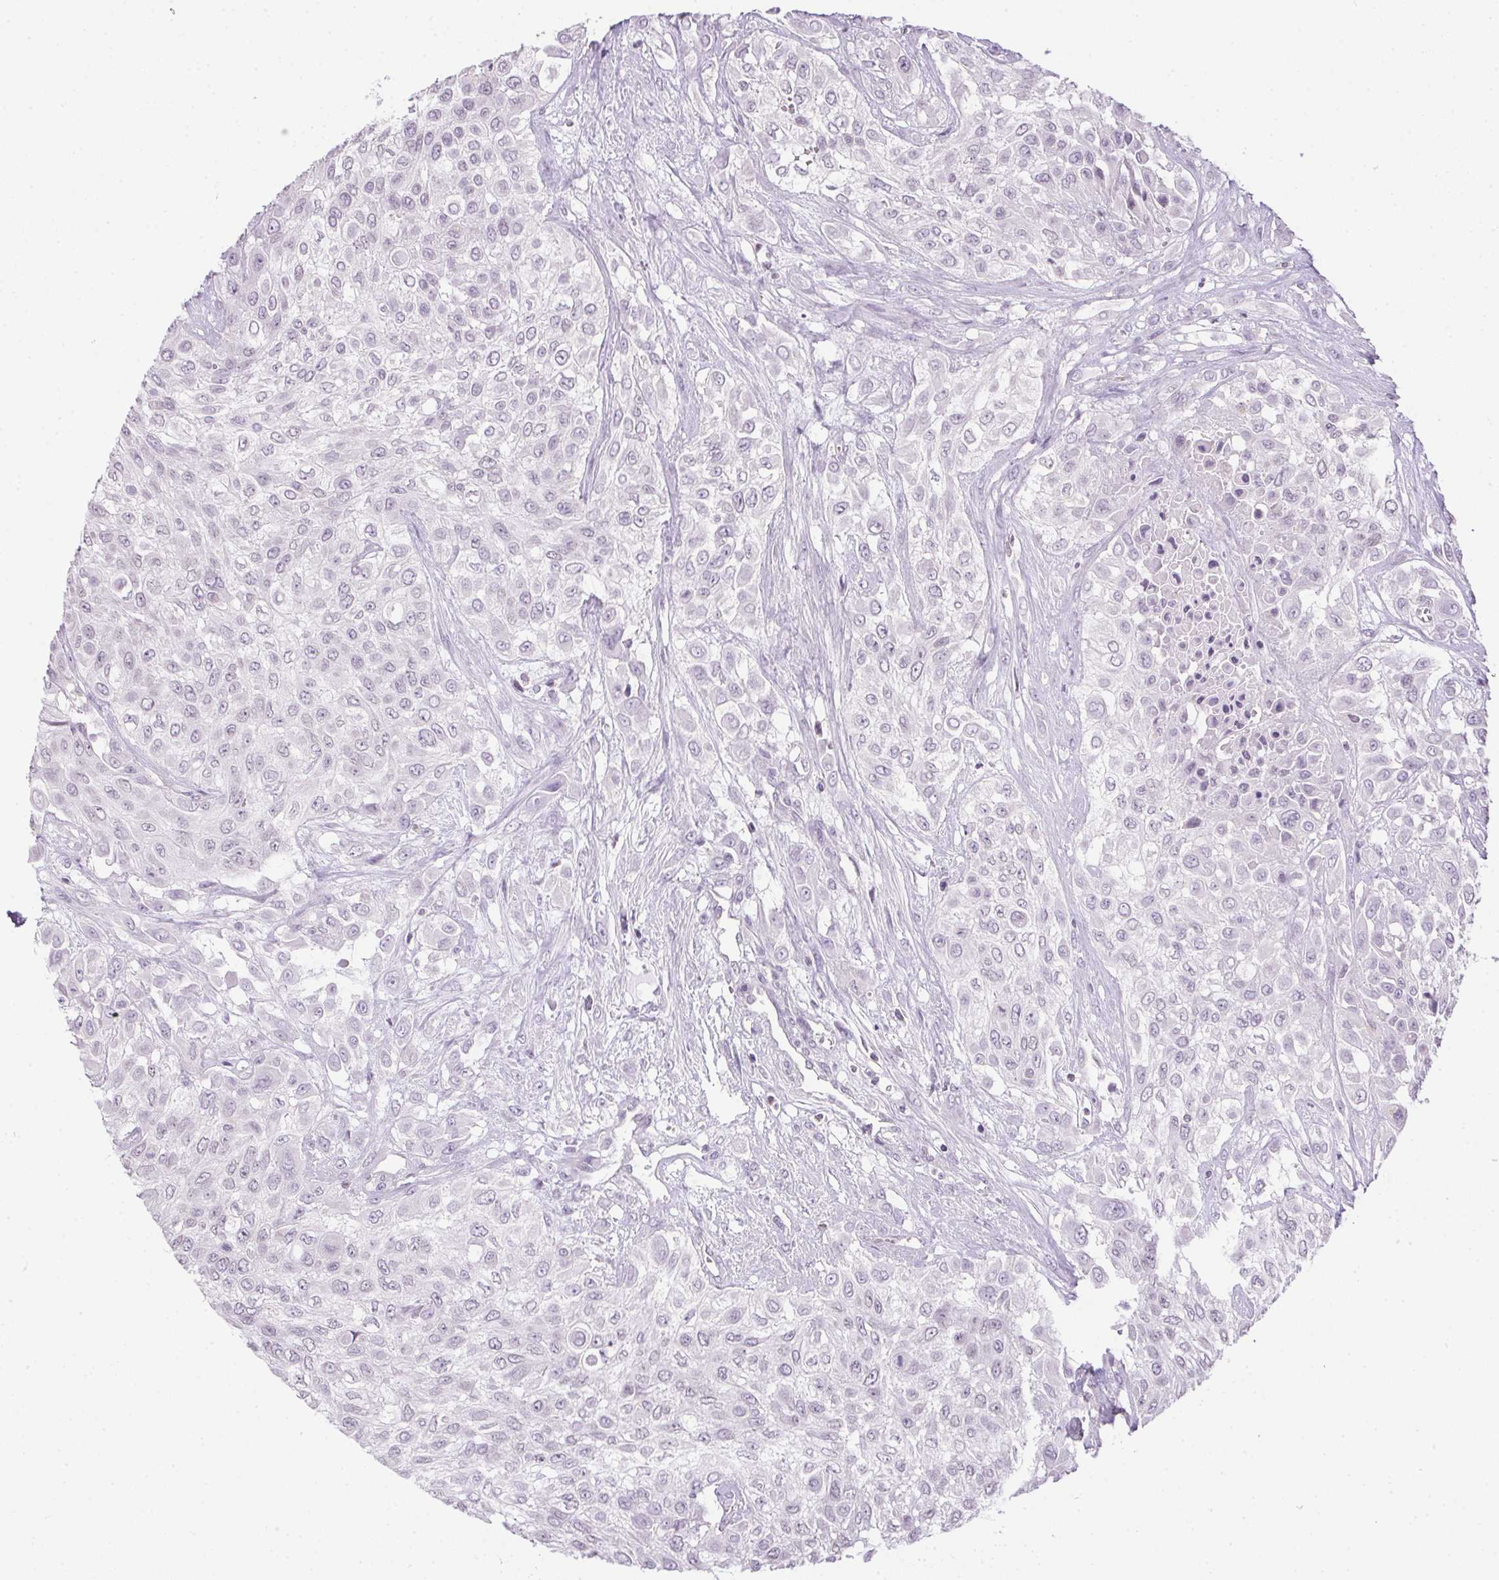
{"staining": {"intensity": "negative", "quantity": "none", "location": "none"}, "tissue": "urothelial cancer", "cell_type": "Tumor cells", "image_type": "cancer", "snomed": [{"axis": "morphology", "description": "Urothelial carcinoma, High grade"}, {"axis": "topography", "description": "Urinary bladder"}], "caption": "Human urothelial carcinoma (high-grade) stained for a protein using immunohistochemistry (IHC) reveals no expression in tumor cells.", "gene": "PRL", "patient": {"sex": "male", "age": 57}}